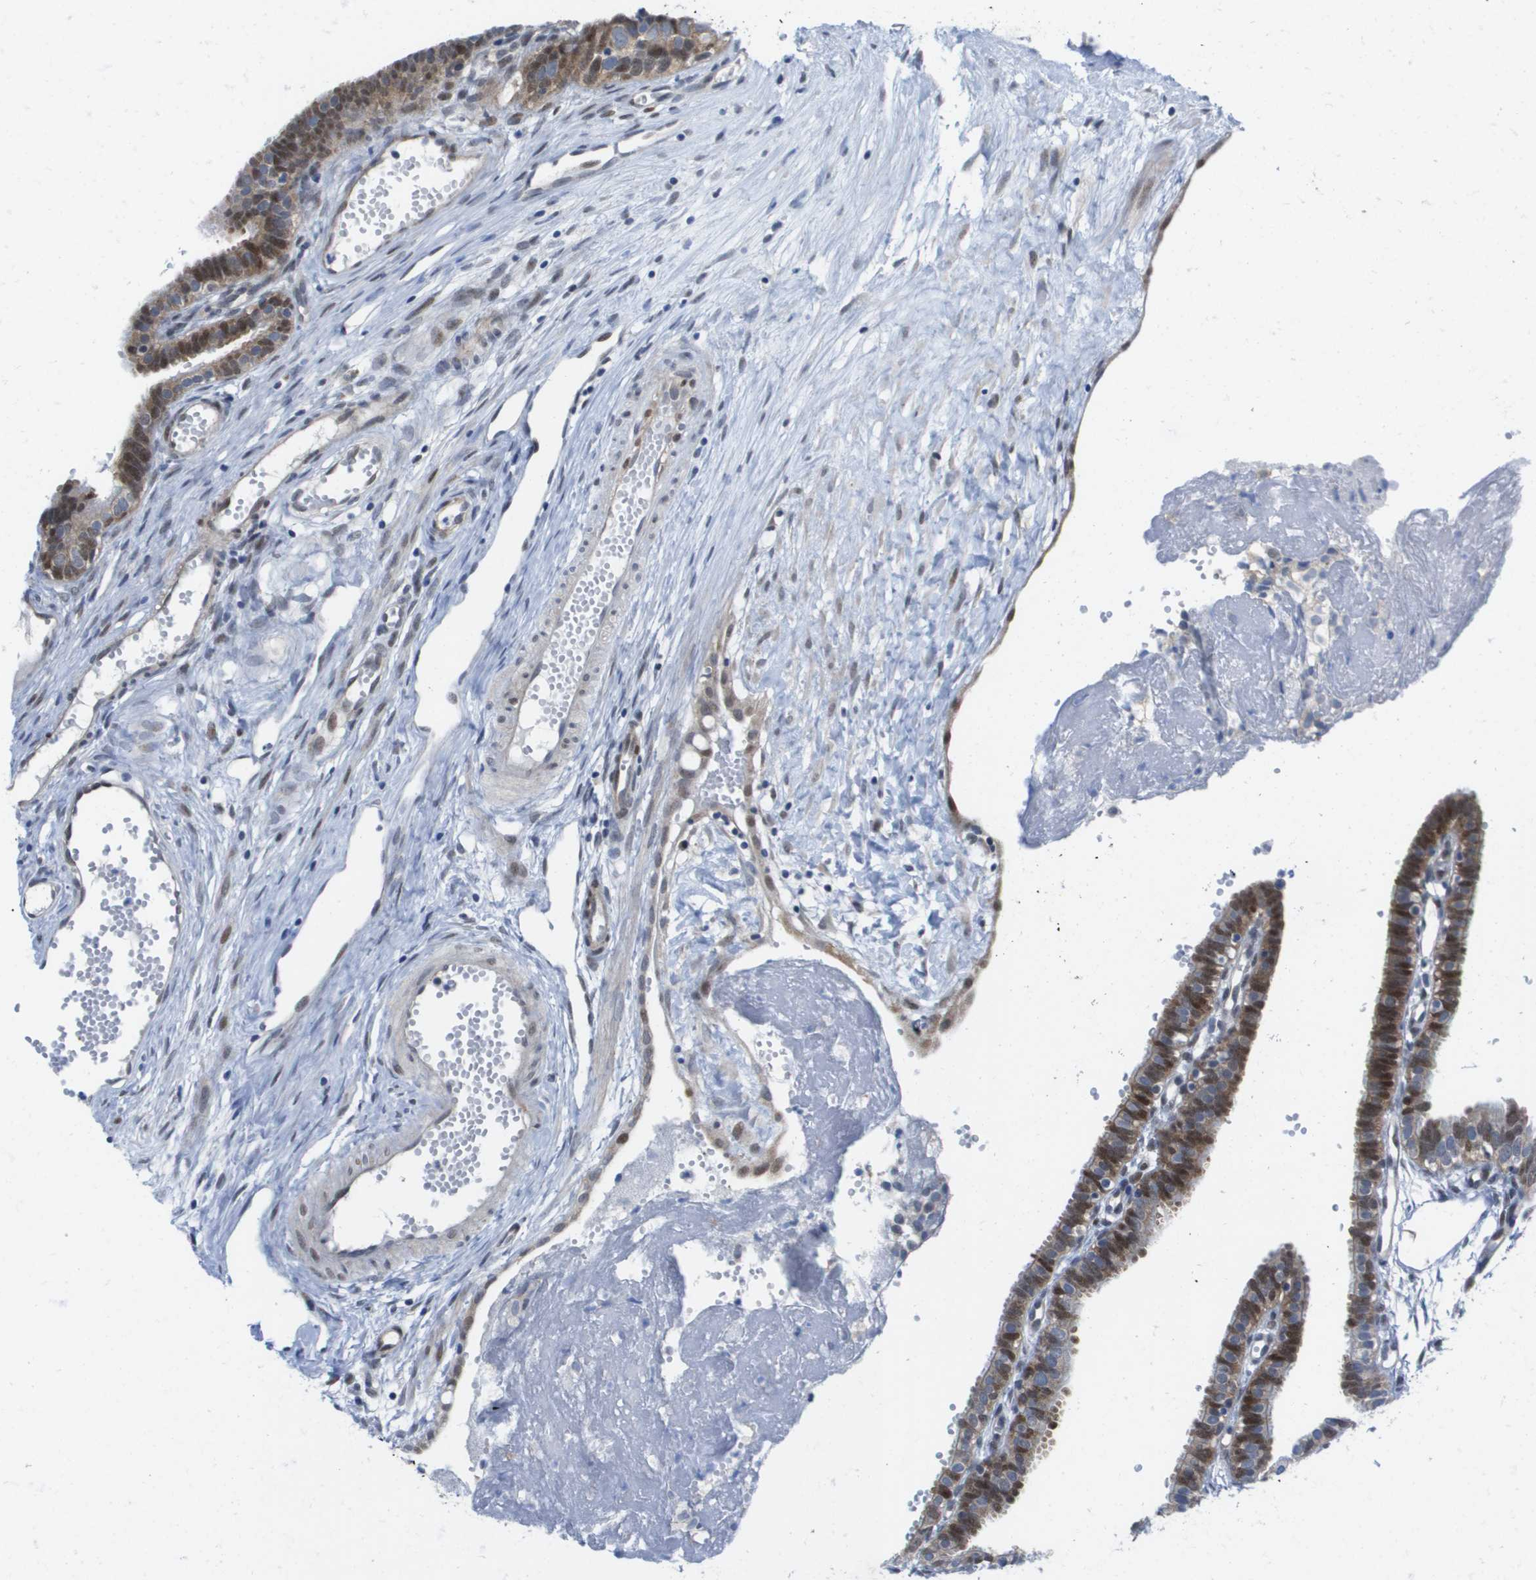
{"staining": {"intensity": "strong", "quantity": ">75%", "location": "cytoplasmic/membranous,nuclear"}, "tissue": "fallopian tube", "cell_type": "Glandular cells", "image_type": "normal", "snomed": [{"axis": "morphology", "description": "Normal tissue, NOS"}, {"axis": "topography", "description": "Fallopian tube"}, {"axis": "topography", "description": "Placenta"}], "caption": "This image displays immunohistochemistry staining of unremarkable fallopian tube, with high strong cytoplasmic/membranous,nuclear expression in about >75% of glandular cells.", "gene": "FKBP4", "patient": {"sex": "female", "age": 34}}